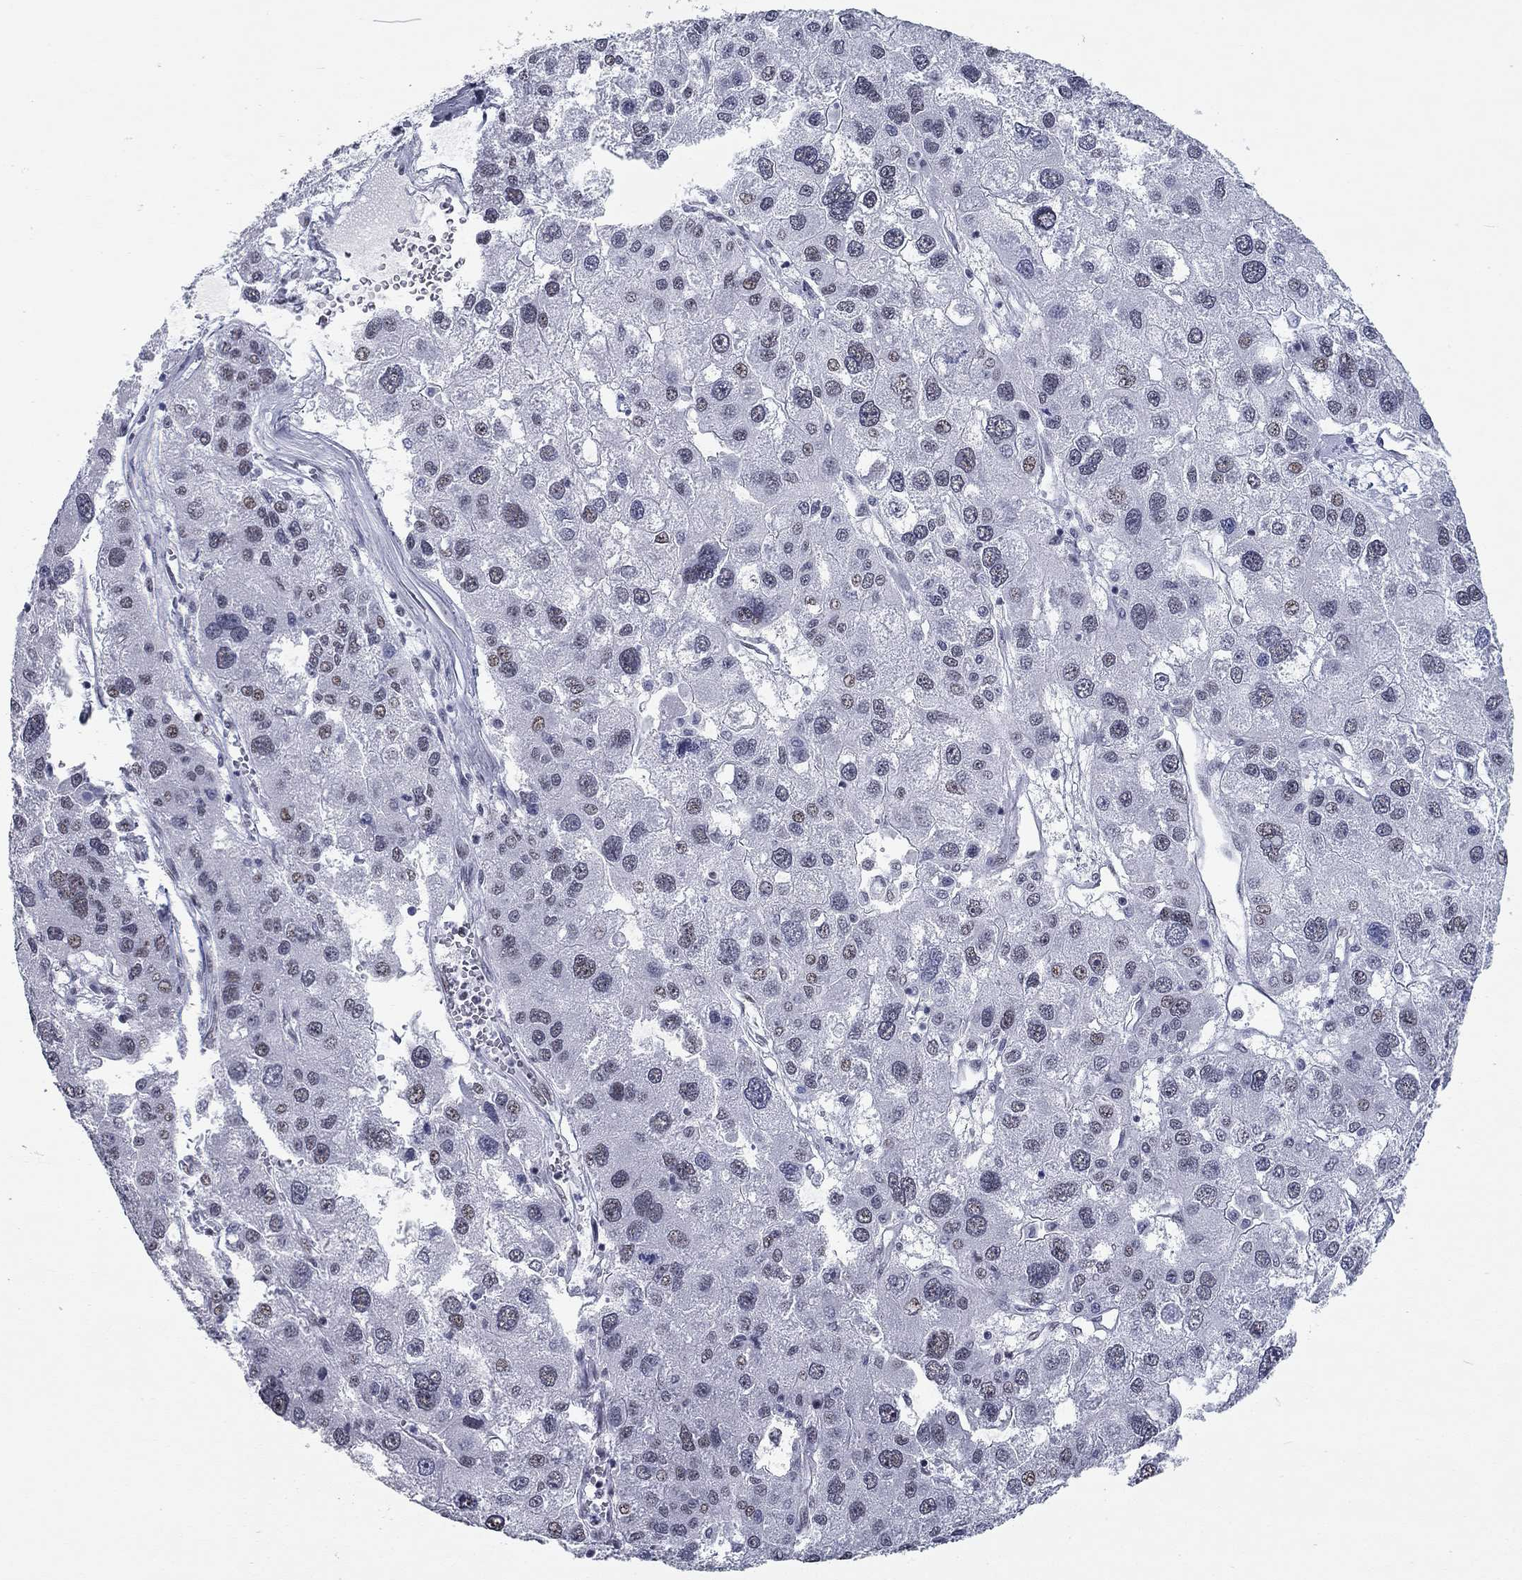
{"staining": {"intensity": "negative", "quantity": "none", "location": "none"}, "tissue": "liver cancer", "cell_type": "Tumor cells", "image_type": "cancer", "snomed": [{"axis": "morphology", "description": "Carcinoma, Hepatocellular, NOS"}, {"axis": "topography", "description": "Liver"}], "caption": "Tumor cells show no significant protein expression in liver cancer.", "gene": "ASF1B", "patient": {"sex": "male", "age": 73}}